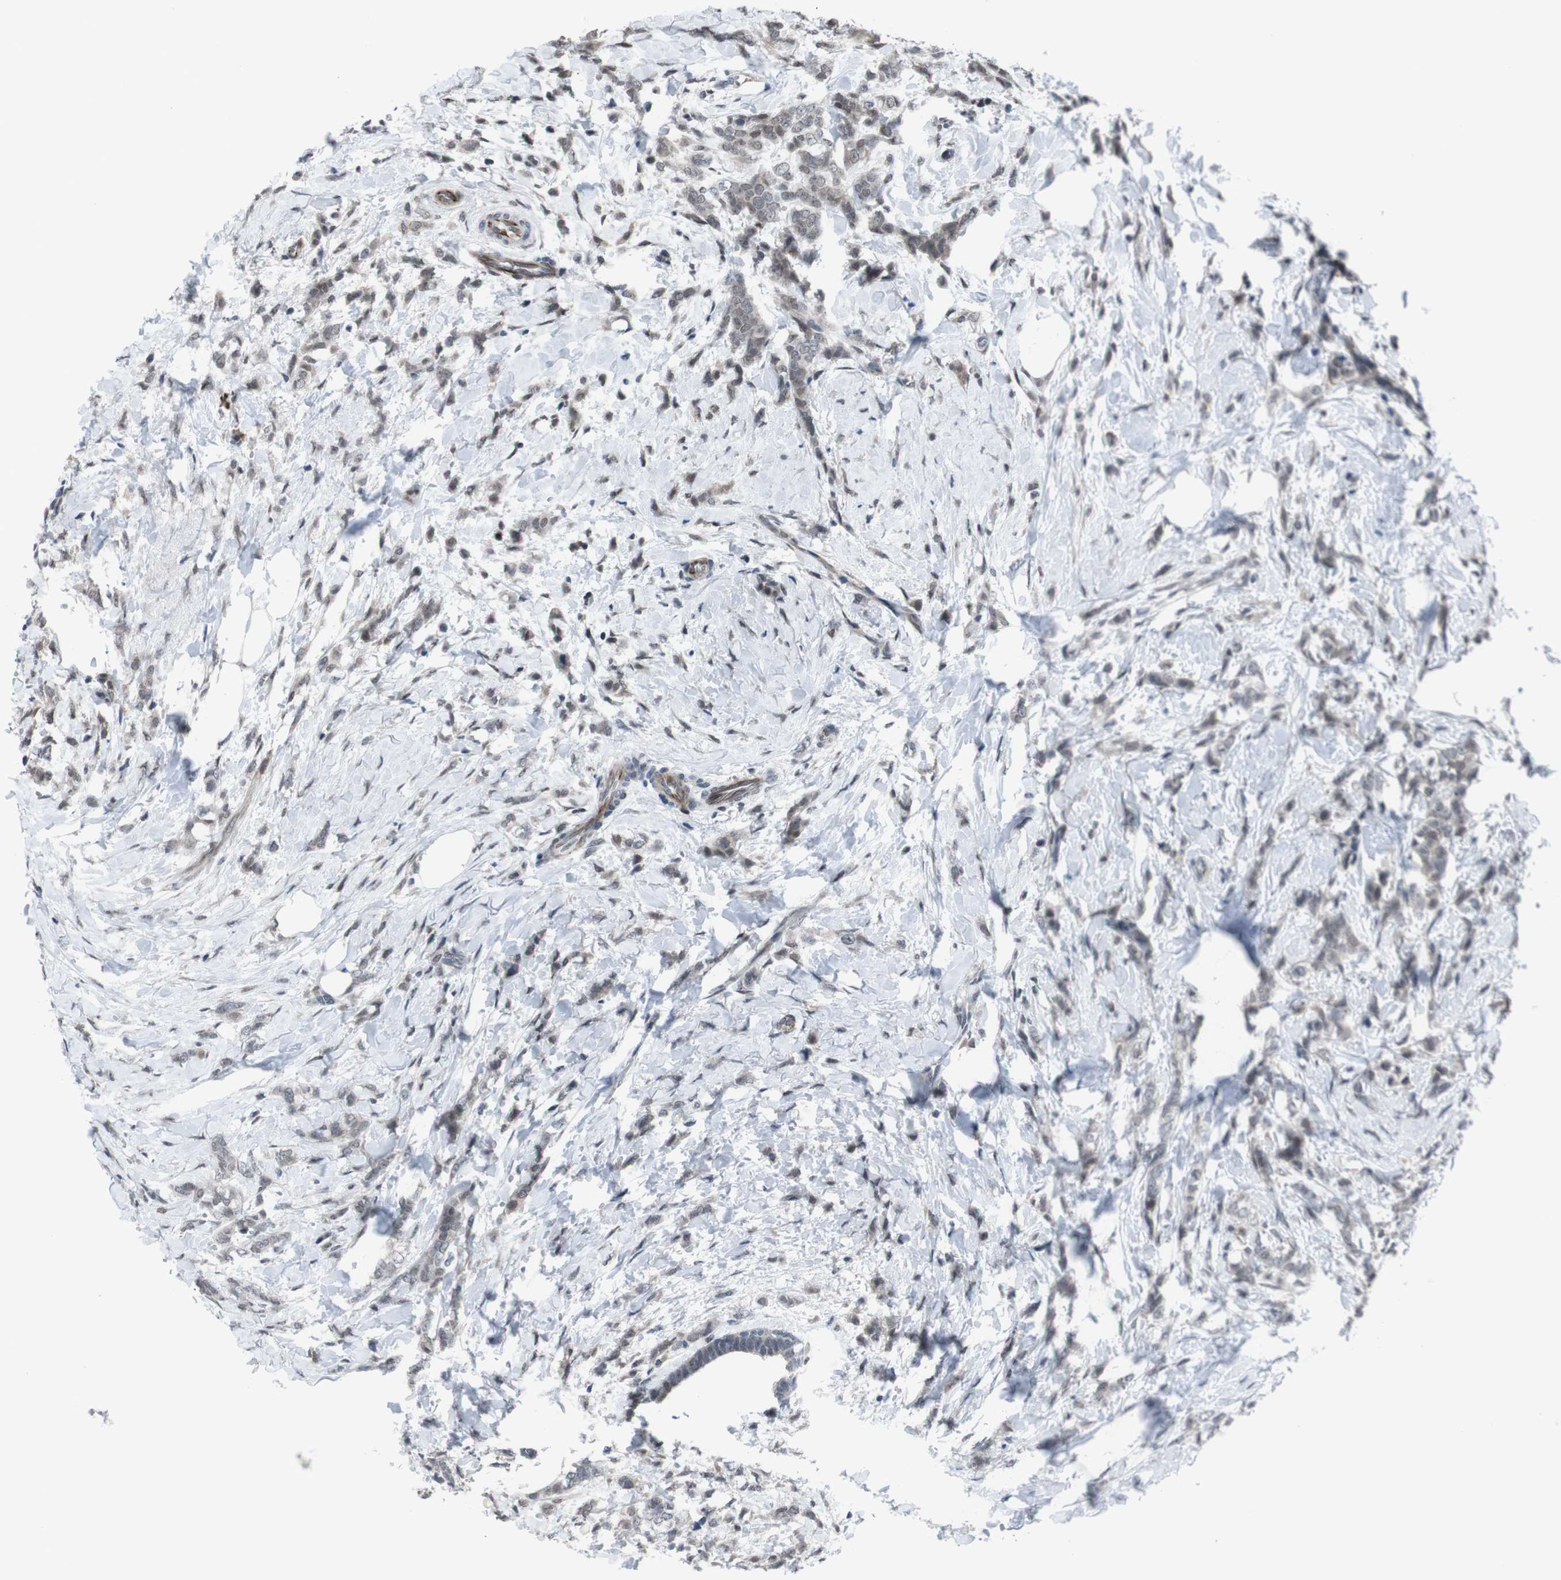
{"staining": {"intensity": "weak", "quantity": ">75%", "location": "cytoplasmic/membranous,nuclear"}, "tissue": "breast cancer", "cell_type": "Tumor cells", "image_type": "cancer", "snomed": [{"axis": "morphology", "description": "Lobular carcinoma, in situ"}, {"axis": "morphology", "description": "Lobular carcinoma"}, {"axis": "topography", "description": "Breast"}], "caption": "Protein staining of breast cancer (lobular carcinoma in situ) tissue reveals weak cytoplasmic/membranous and nuclear positivity in about >75% of tumor cells.", "gene": "SS18L1", "patient": {"sex": "female", "age": 41}}